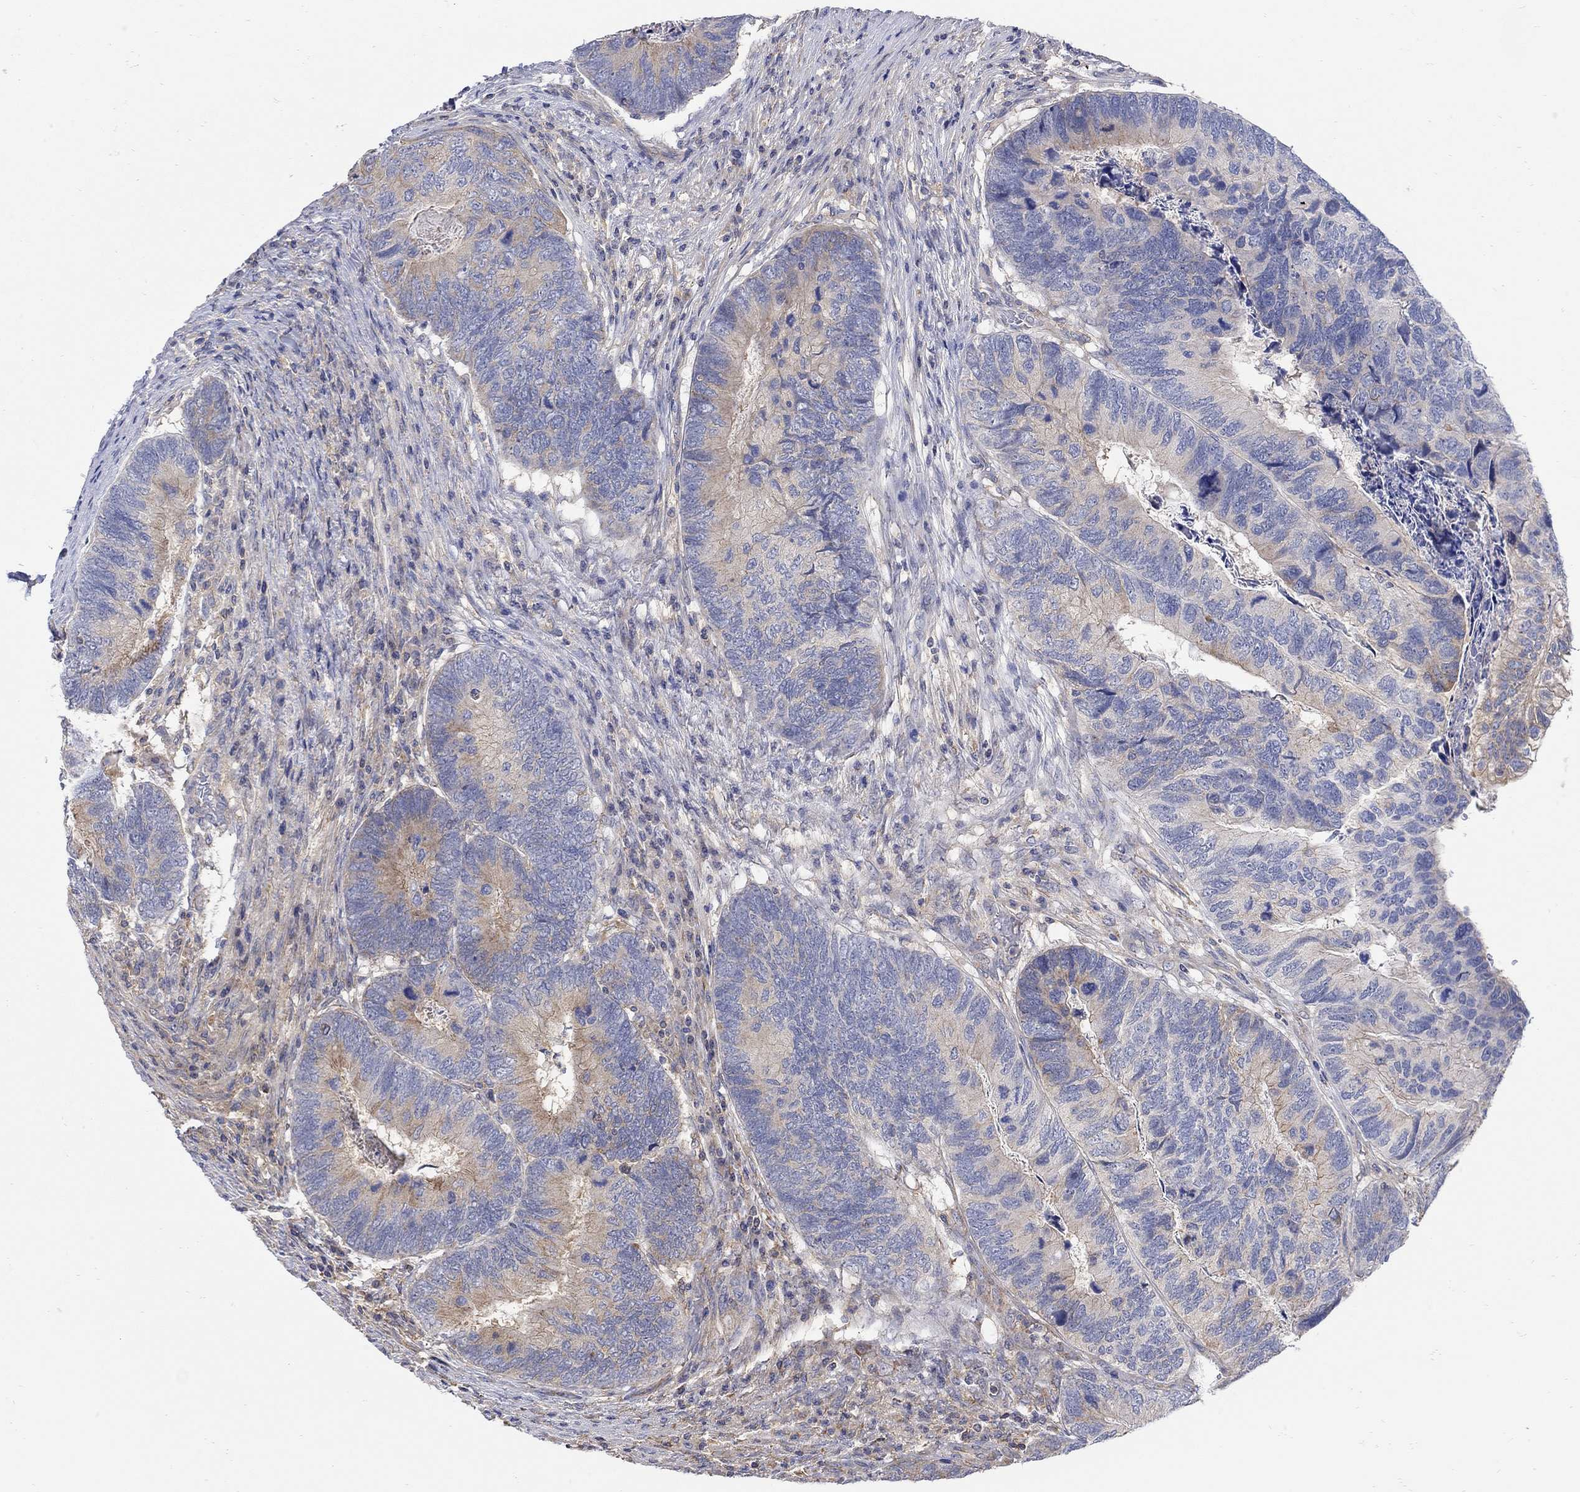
{"staining": {"intensity": "weak", "quantity": "<25%", "location": "cytoplasmic/membranous"}, "tissue": "colorectal cancer", "cell_type": "Tumor cells", "image_type": "cancer", "snomed": [{"axis": "morphology", "description": "Adenocarcinoma, NOS"}, {"axis": "topography", "description": "Colon"}], "caption": "IHC image of human colorectal cancer (adenocarcinoma) stained for a protein (brown), which displays no staining in tumor cells. (DAB (3,3'-diaminobenzidine) immunohistochemistry with hematoxylin counter stain).", "gene": "TEKT3", "patient": {"sex": "female", "age": 67}}